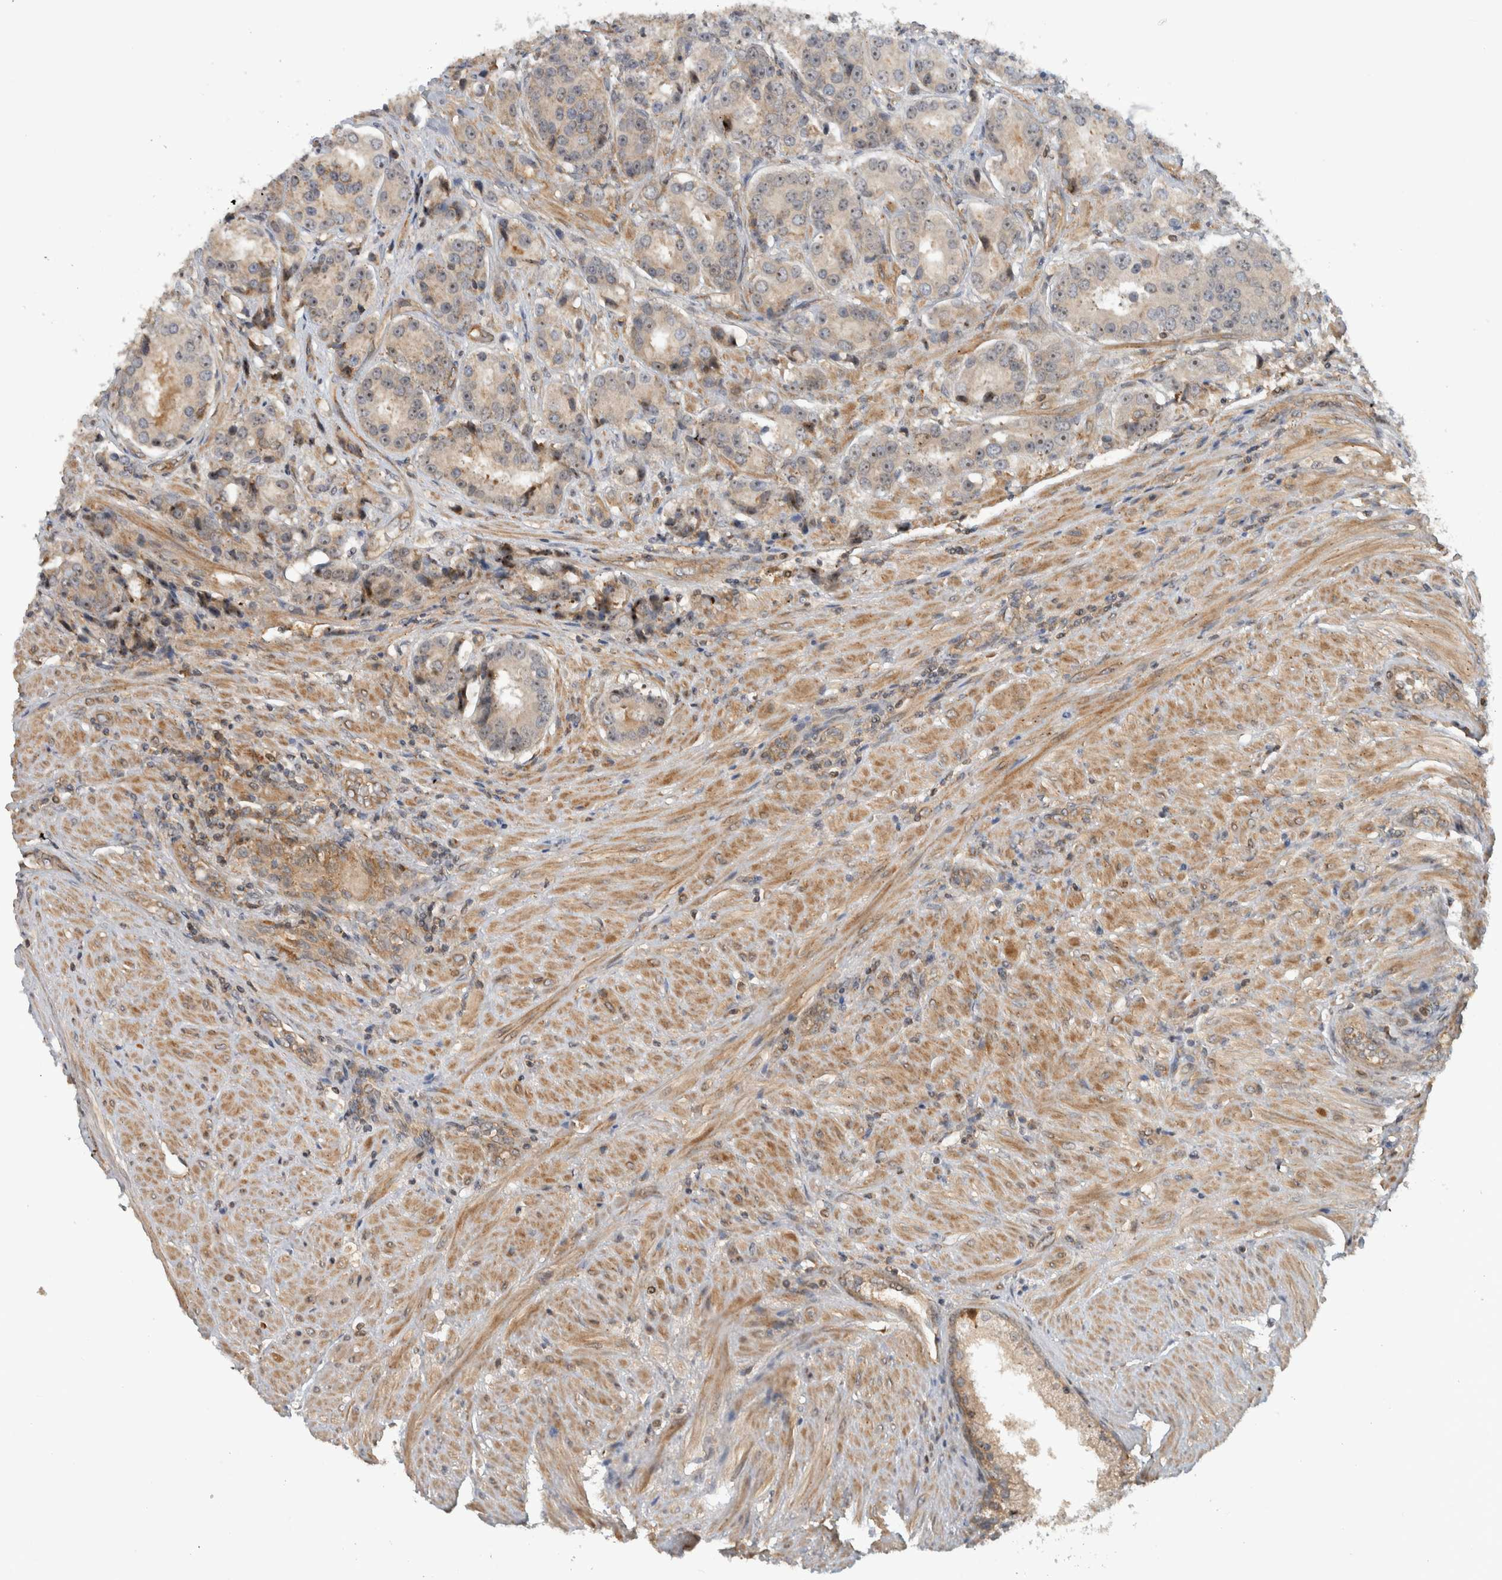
{"staining": {"intensity": "moderate", "quantity": "25%-75%", "location": "cytoplasmic/membranous"}, "tissue": "prostate cancer", "cell_type": "Tumor cells", "image_type": "cancer", "snomed": [{"axis": "morphology", "description": "Adenocarcinoma, High grade"}, {"axis": "topography", "description": "Prostate"}], "caption": "Protein expression analysis of human prostate cancer (high-grade adenocarcinoma) reveals moderate cytoplasmic/membranous positivity in approximately 25%-75% of tumor cells.", "gene": "WASF2", "patient": {"sex": "male", "age": 60}}